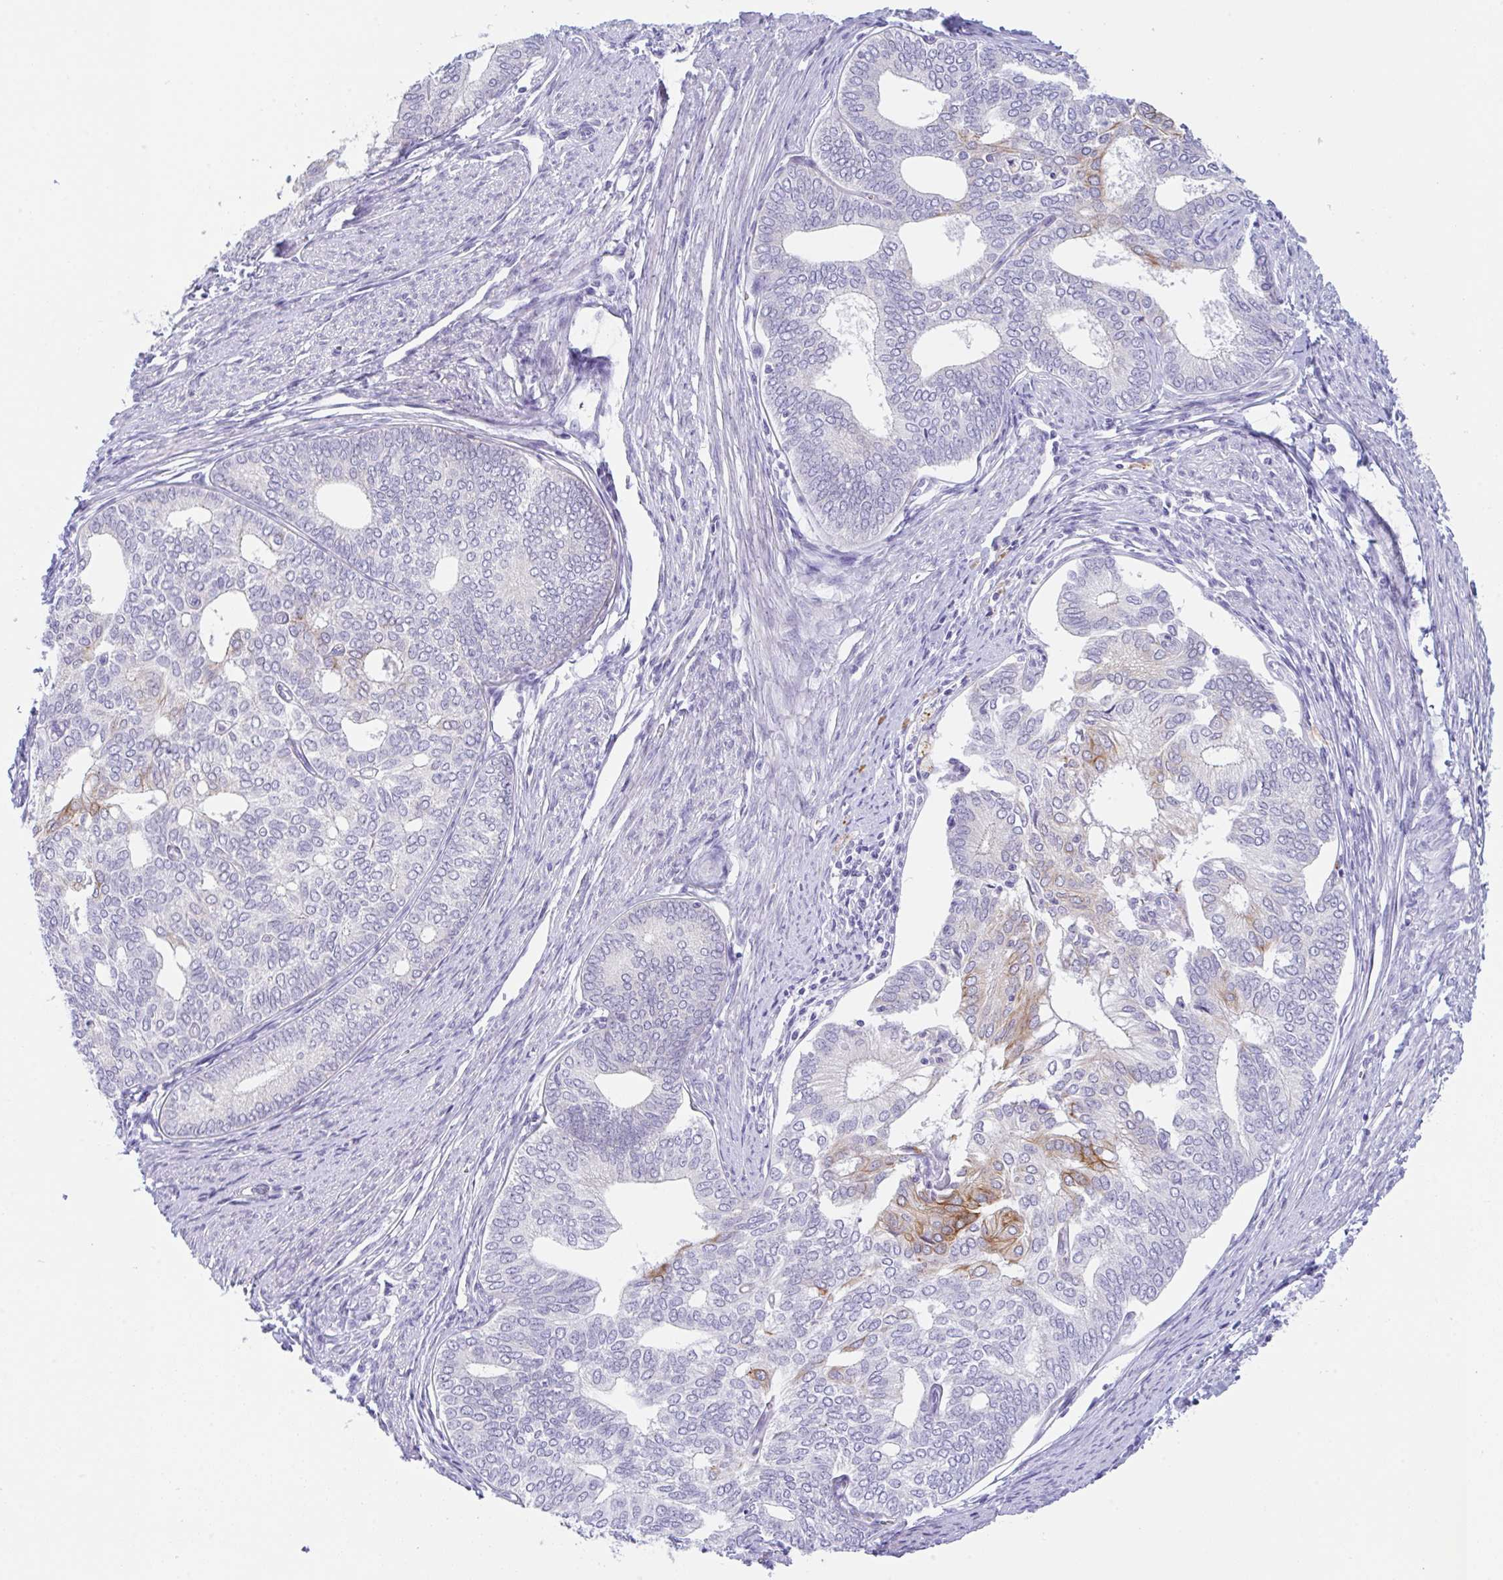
{"staining": {"intensity": "moderate", "quantity": "<25%", "location": "cytoplasmic/membranous"}, "tissue": "endometrial cancer", "cell_type": "Tumor cells", "image_type": "cancer", "snomed": [{"axis": "morphology", "description": "Adenocarcinoma, NOS"}, {"axis": "topography", "description": "Endometrium"}], "caption": "A high-resolution micrograph shows immunohistochemistry staining of adenocarcinoma (endometrial), which shows moderate cytoplasmic/membranous expression in about <25% of tumor cells.", "gene": "TRAF4", "patient": {"sex": "female", "age": 75}}